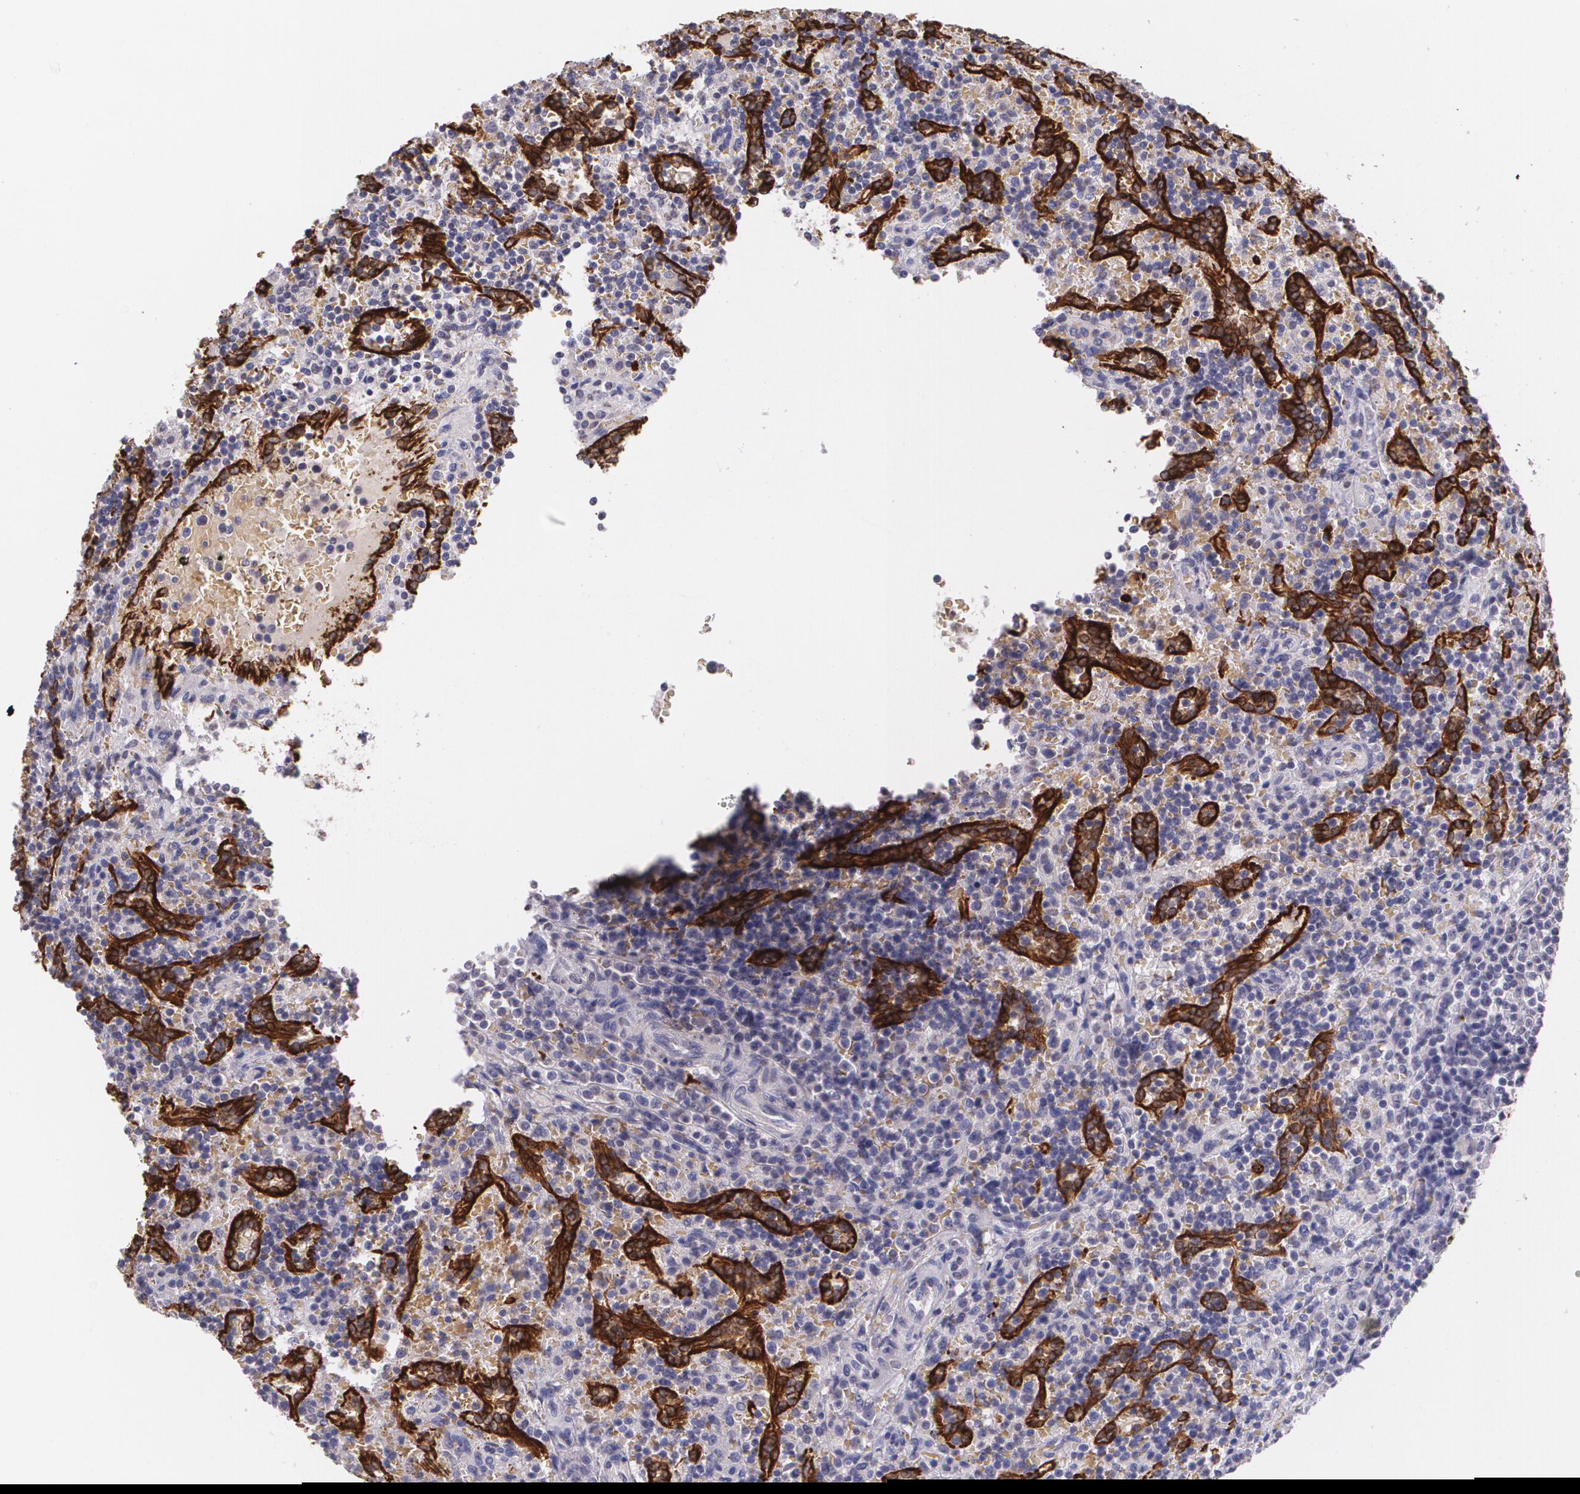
{"staining": {"intensity": "negative", "quantity": "none", "location": "none"}, "tissue": "lymphoma", "cell_type": "Tumor cells", "image_type": "cancer", "snomed": [{"axis": "morphology", "description": "Malignant lymphoma, non-Hodgkin's type, Low grade"}, {"axis": "topography", "description": "Spleen"}], "caption": "Low-grade malignant lymphoma, non-Hodgkin's type was stained to show a protein in brown. There is no significant staining in tumor cells.", "gene": "RTN1", "patient": {"sex": "male", "age": 67}}